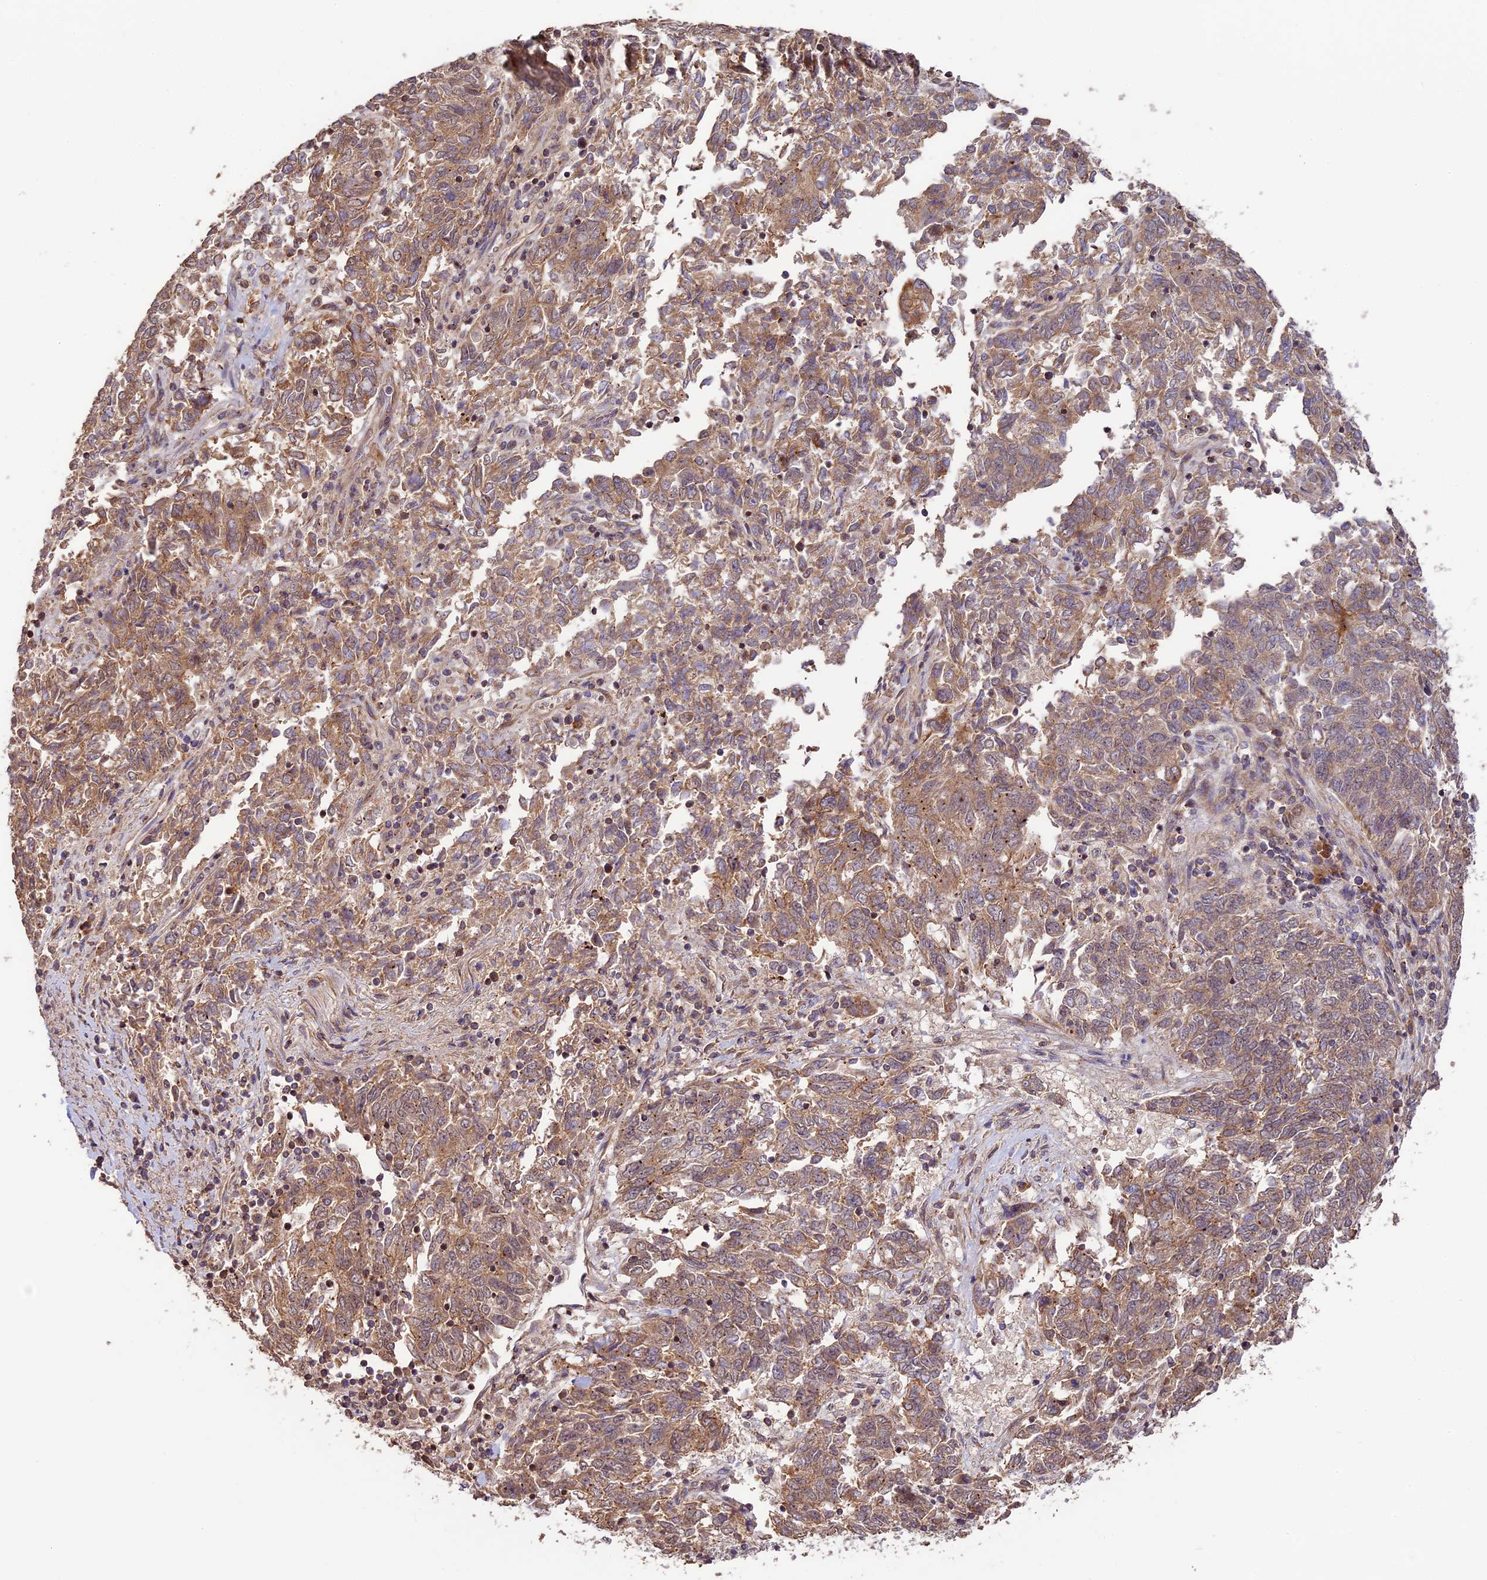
{"staining": {"intensity": "moderate", "quantity": ">75%", "location": "cytoplasmic/membranous"}, "tissue": "endometrial cancer", "cell_type": "Tumor cells", "image_type": "cancer", "snomed": [{"axis": "morphology", "description": "Adenocarcinoma, NOS"}, {"axis": "topography", "description": "Endometrium"}], "caption": "Tumor cells display medium levels of moderate cytoplasmic/membranous positivity in approximately >75% of cells in adenocarcinoma (endometrial).", "gene": "BCAS4", "patient": {"sex": "female", "age": 80}}